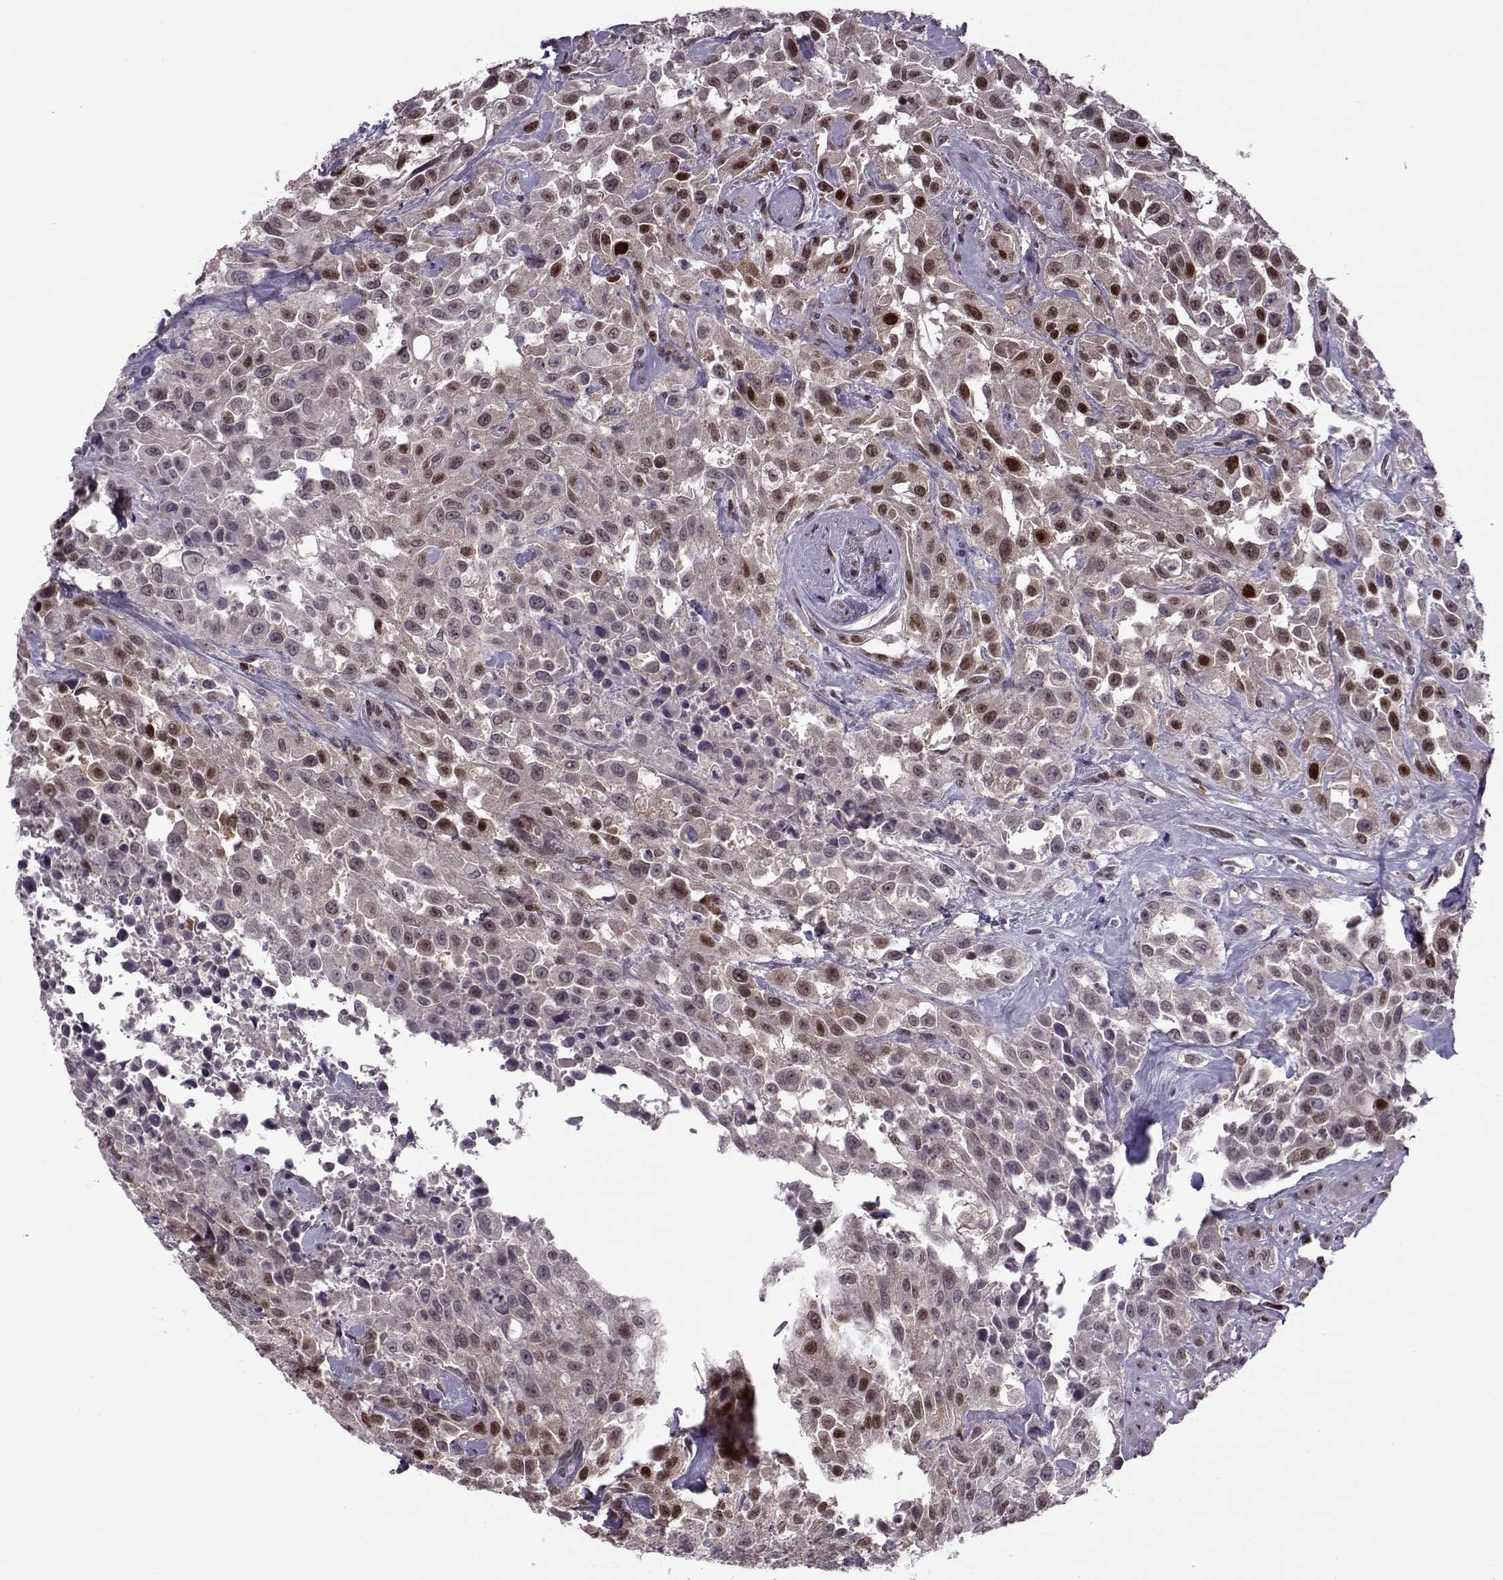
{"staining": {"intensity": "moderate", "quantity": "25%-75%", "location": "nuclear"}, "tissue": "urothelial cancer", "cell_type": "Tumor cells", "image_type": "cancer", "snomed": [{"axis": "morphology", "description": "Urothelial carcinoma, High grade"}, {"axis": "topography", "description": "Urinary bladder"}], "caption": "The photomicrograph demonstrates staining of high-grade urothelial carcinoma, revealing moderate nuclear protein staining (brown color) within tumor cells. (IHC, brightfield microscopy, high magnification).", "gene": "CDK4", "patient": {"sex": "male", "age": 79}}